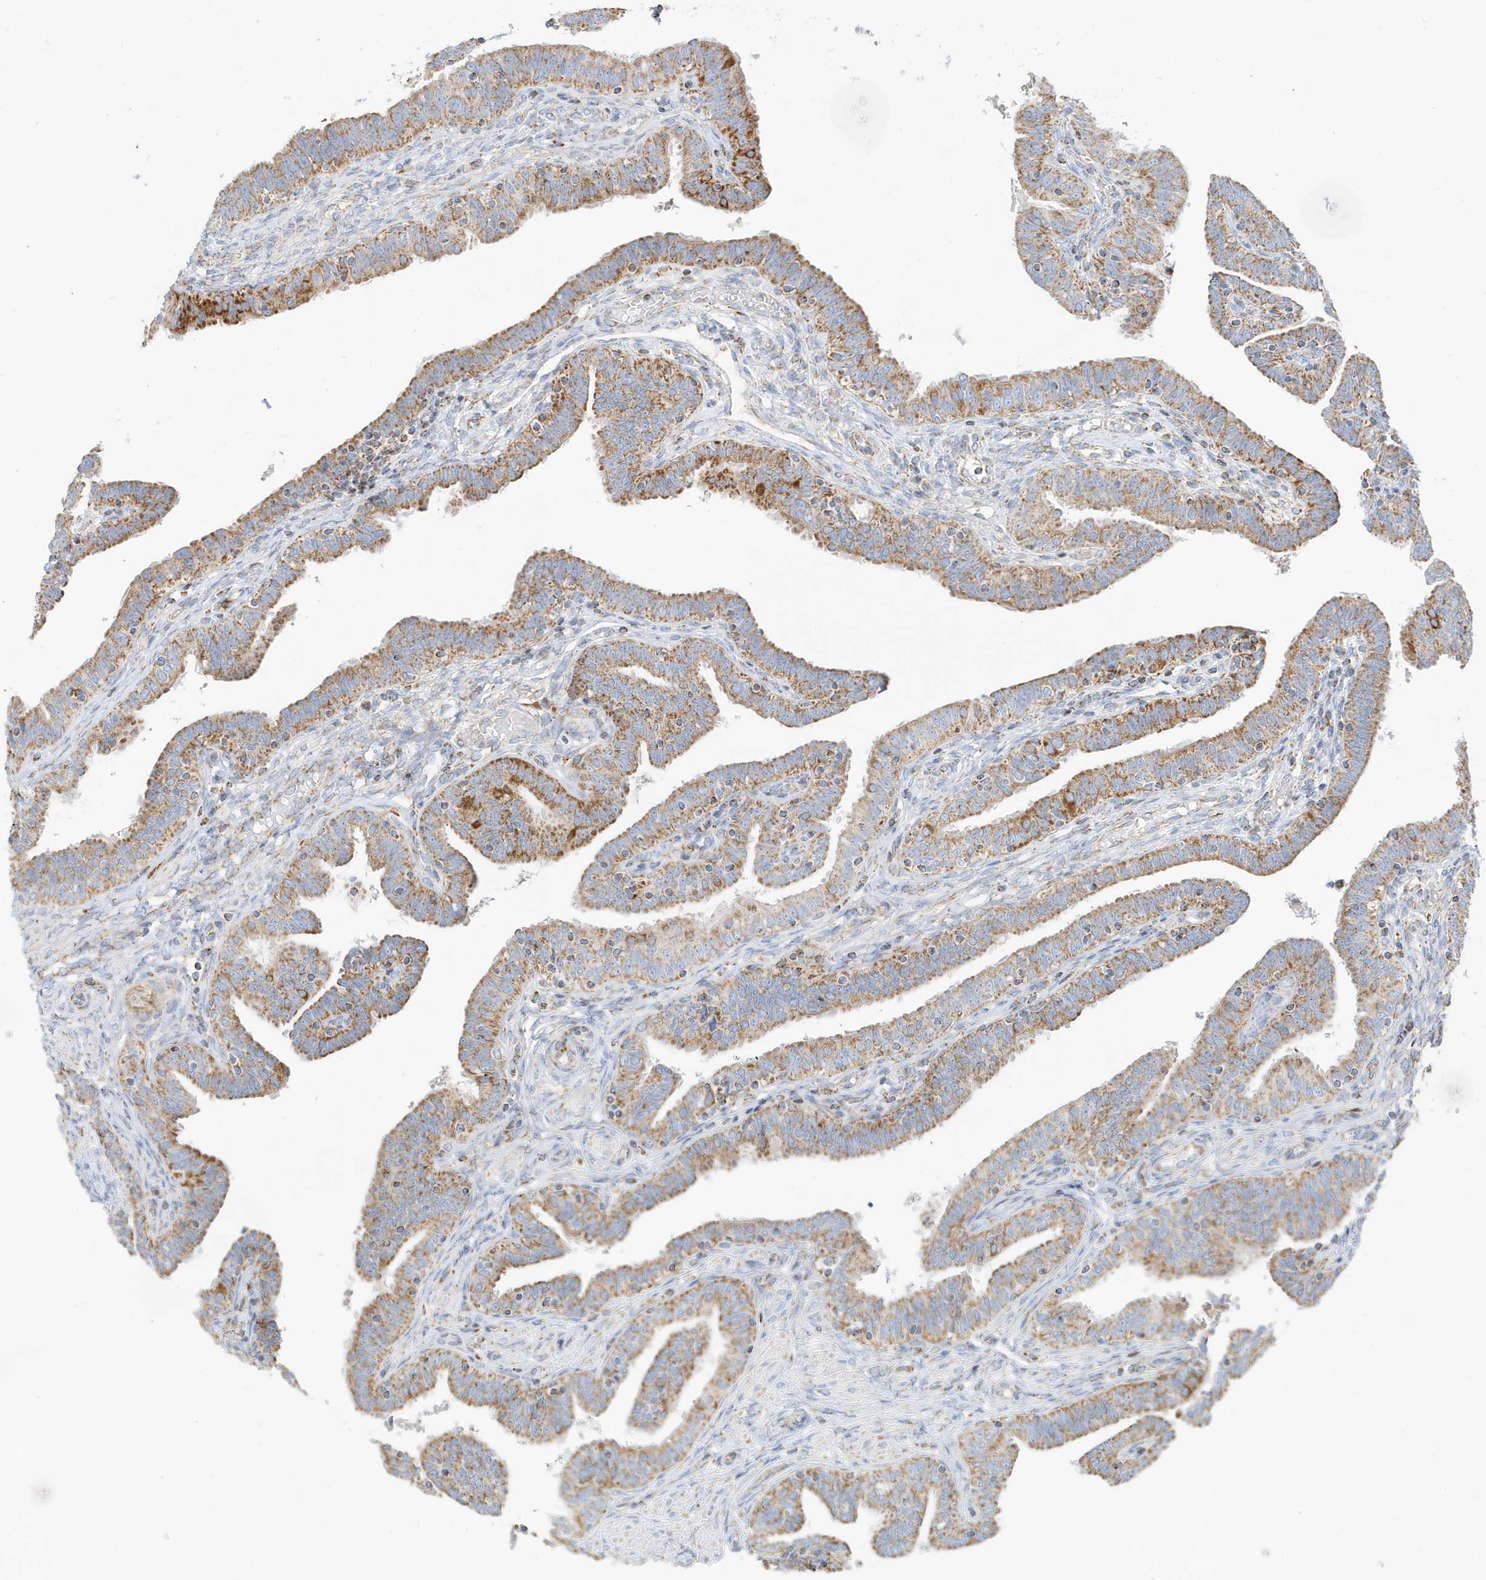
{"staining": {"intensity": "moderate", "quantity": ">75%", "location": "cytoplasmic/membranous"}, "tissue": "fallopian tube", "cell_type": "Glandular cells", "image_type": "normal", "snomed": [{"axis": "morphology", "description": "Normal tissue, NOS"}, {"axis": "topography", "description": "Fallopian tube"}], "caption": "Immunohistochemical staining of unremarkable human fallopian tube shows >75% levels of moderate cytoplasmic/membranous protein positivity in approximately >75% of glandular cells. (IHC, brightfield microscopy, high magnification).", "gene": "CAPN13", "patient": {"sex": "female", "age": 39}}